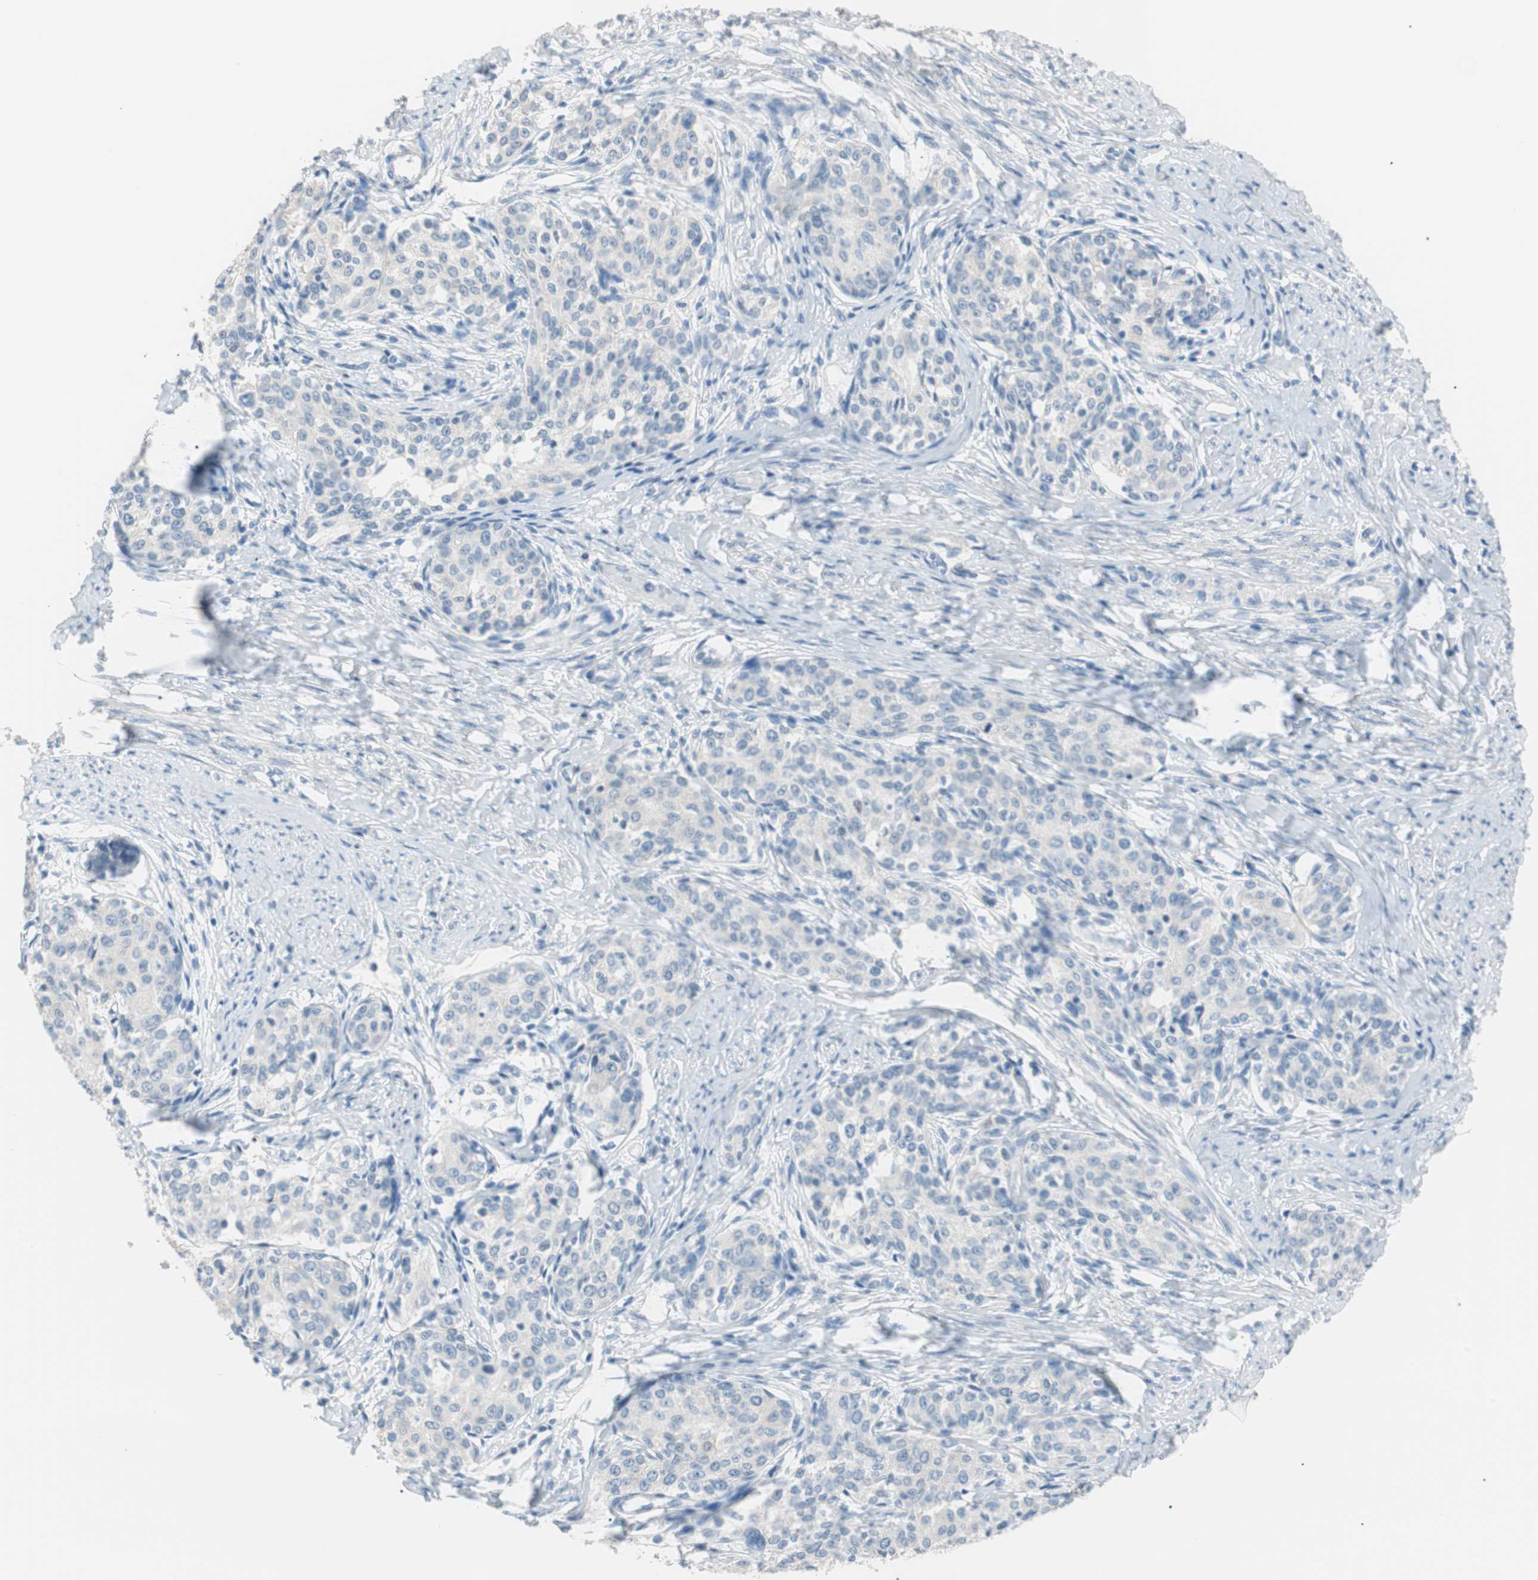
{"staining": {"intensity": "negative", "quantity": "none", "location": "none"}, "tissue": "cervical cancer", "cell_type": "Tumor cells", "image_type": "cancer", "snomed": [{"axis": "morphology", "description": "Squamous cell carcinoma, NOS"}, {"axis": "morphology", "description": "Adenocarcinoma, NOS"}, {"axis": "topography", "description": "Cervix"}], "caption": "Tumor cells show no significant protein positivity in cervical cancer (squamous cell carcinoma).", "gene": "VIL1", "patient": {"sex": "female", "age": 52}}